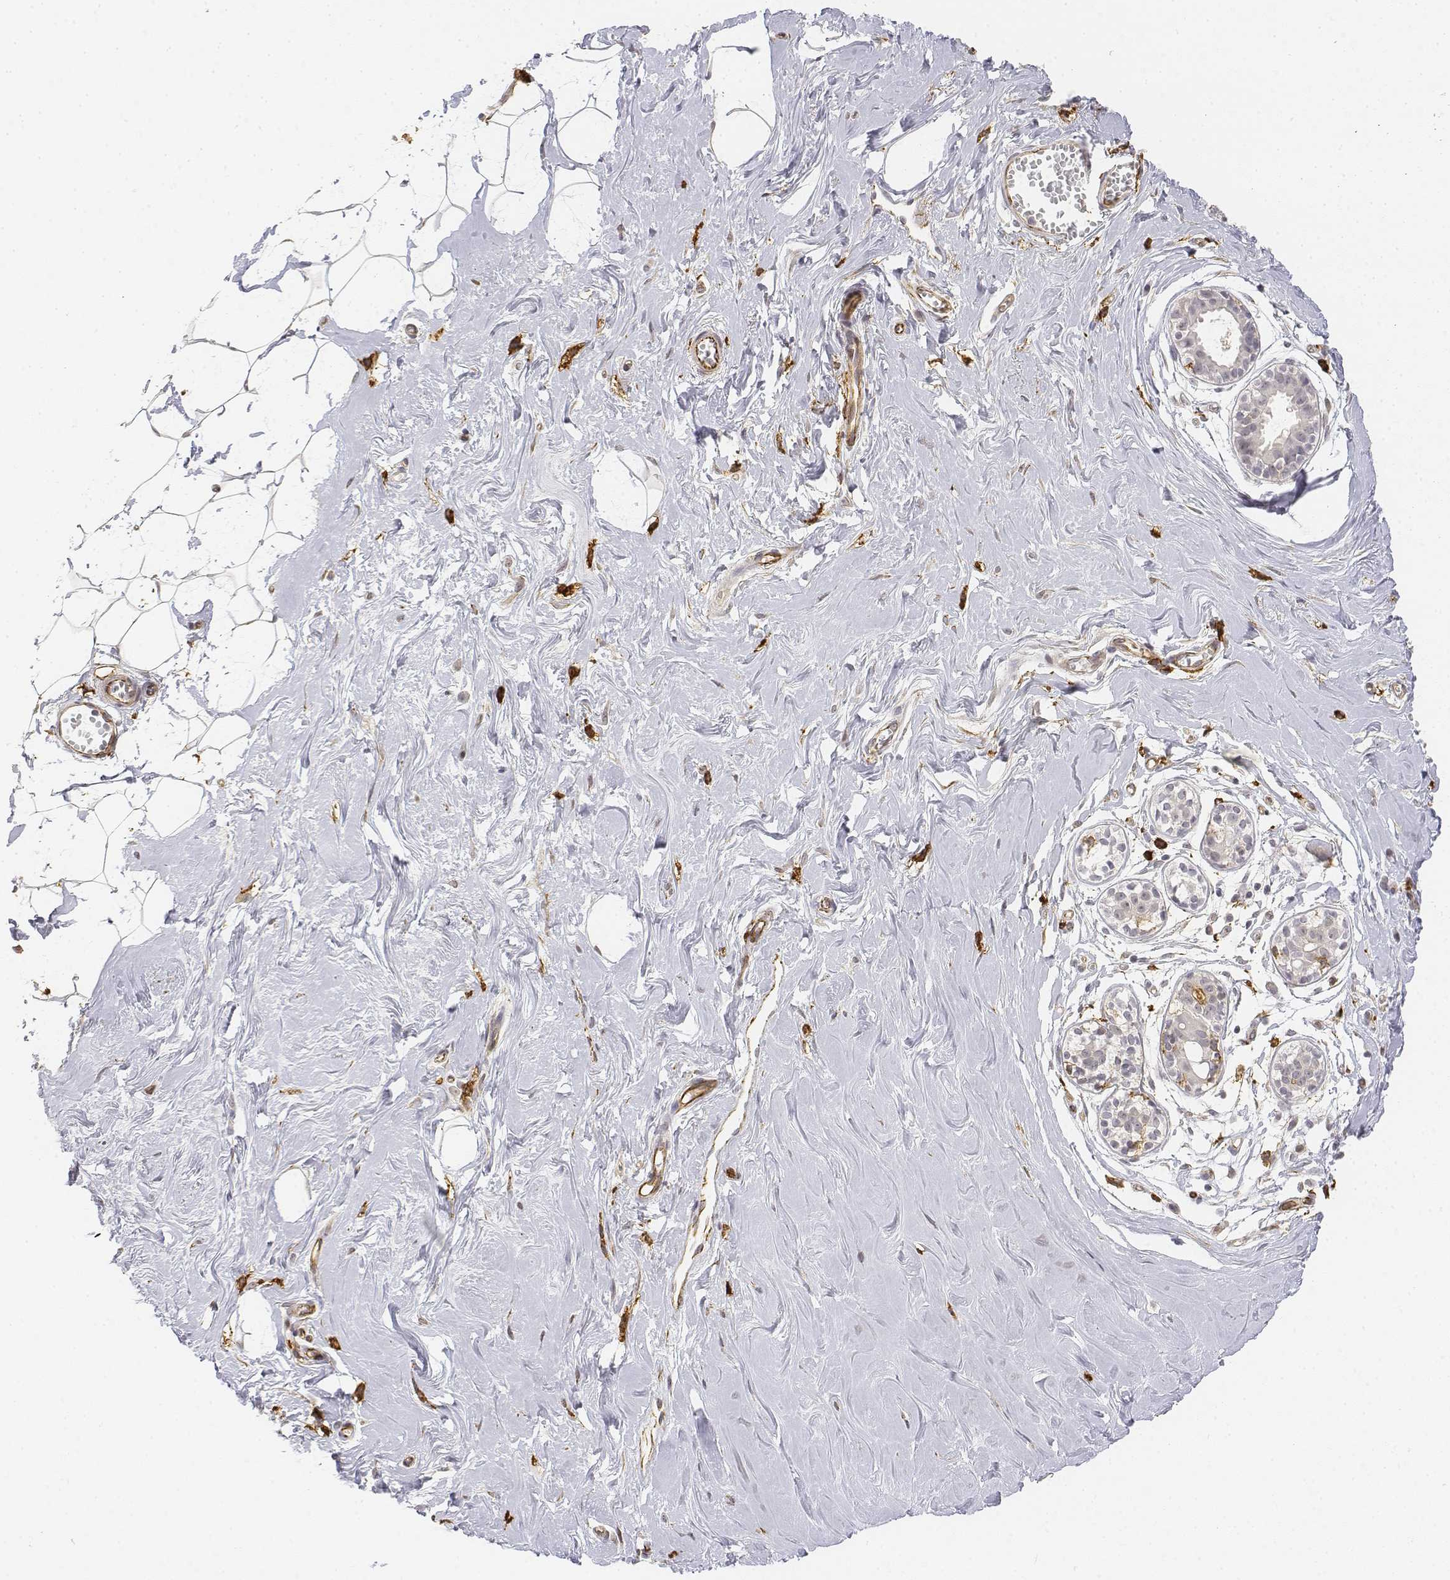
{"staining": {"intensity": "negative", "quantity": "none", "location": "none"}, "tissue": "breast", "cell_type": "Adipocytes", "image_type": "normal", "snomed": [{"axis": "morphology", "description": "Normal tissue, NOS"}, {"axis": "topography", "description": "Breast"}], "caption": "Immunohistochemistry histopathology image of unremarkable breast: human breast stained with DAB displays no significant protein expression in adipocytes. Brightfield microscopy of immunohistochemistry (IHC) stained with DAB (brown) and hematoxylin (blue), captured at high magnification.", "gene": "CD14", "patient": {"sex": "female", "age": 49}}